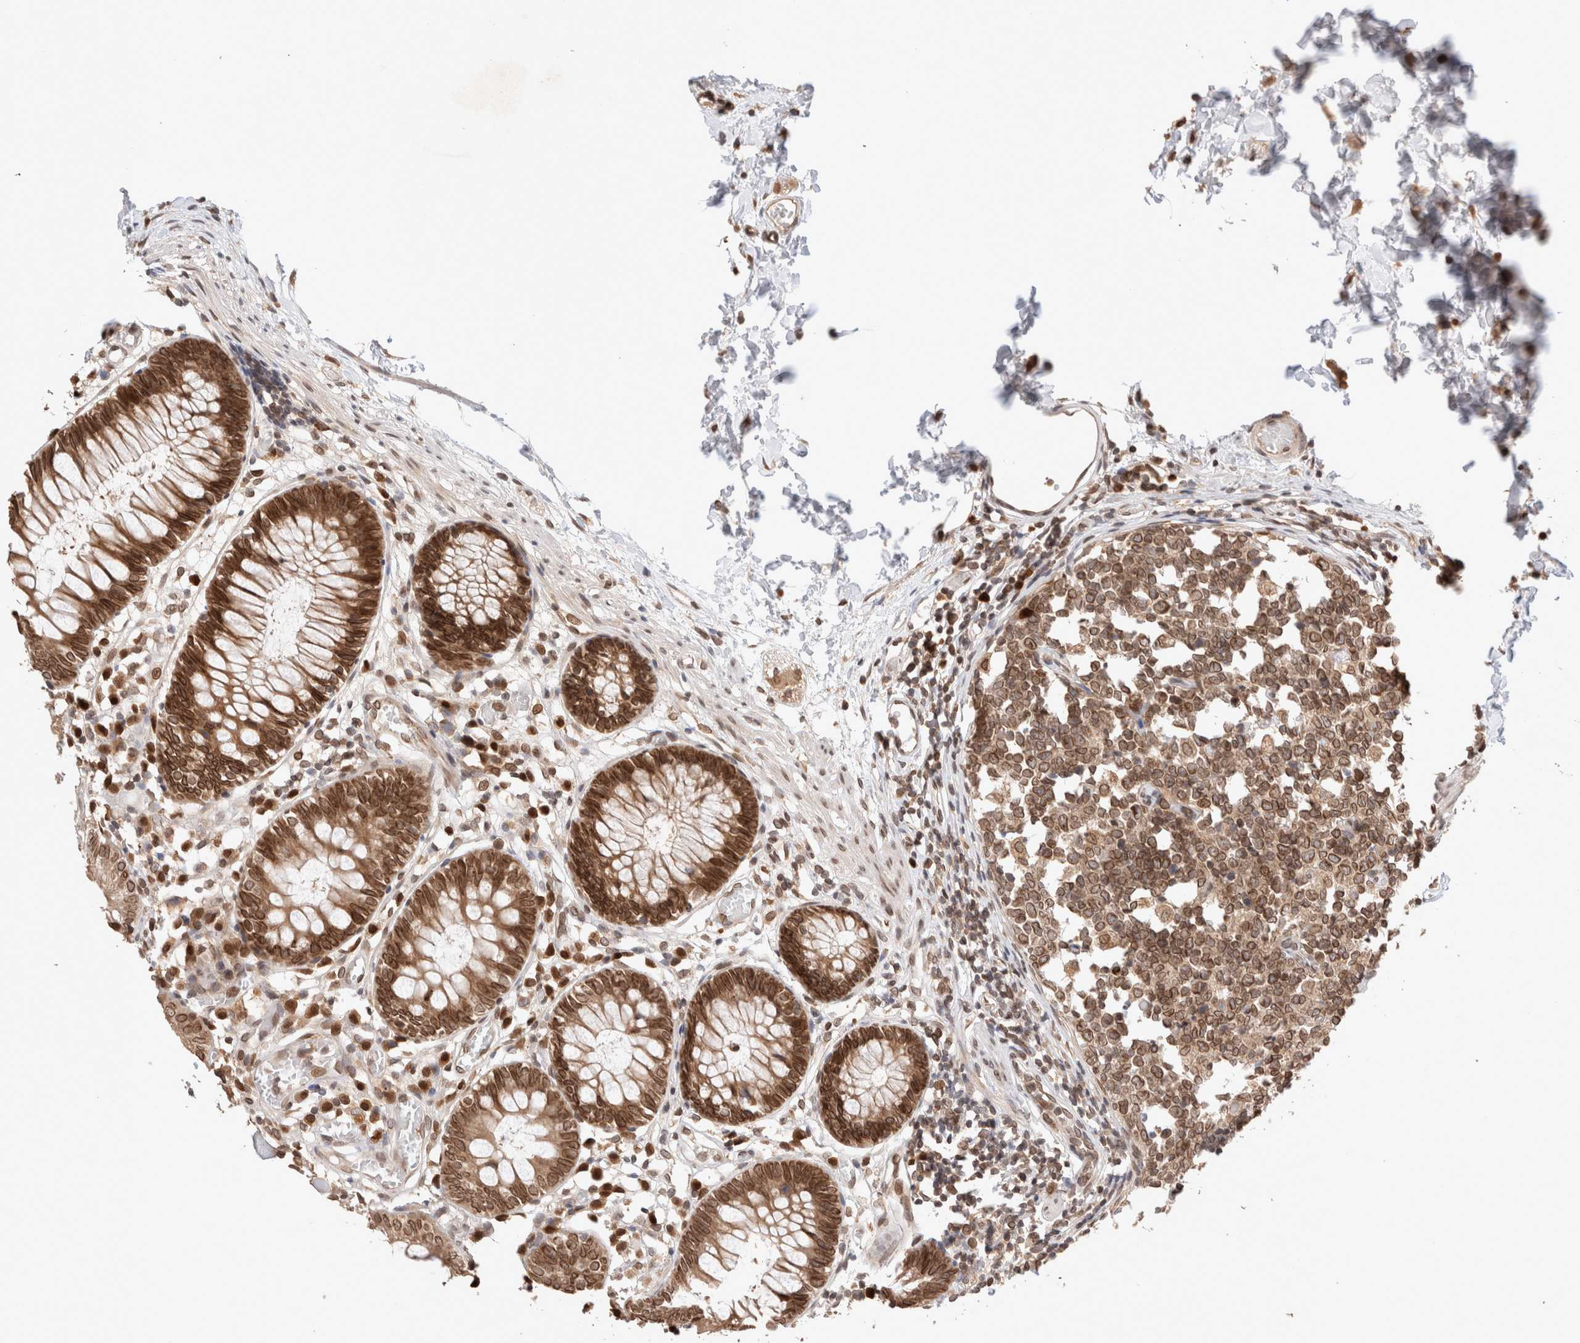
{"staining": {"intensity": "moderate", "quantity": ">75%", "location": "cytoplasmic/membranous,nuclear"}, "tissue": "colon", "cell_type": "Endothelial cells", "image_type": "normal", "snomed": [{"axis": "morphology", "description": "Normal tissue, NOS"}, {"axis": "topography", "description": "Colon"}], "caption": "The micrograph demonstrates staining of normal colon, revealing moderate cytoplasmic/membranous,nuclear protein expression (brown color) within endothelial cells.", "gene": "TPR", "patient": {"sex": "male", "age": 14}}